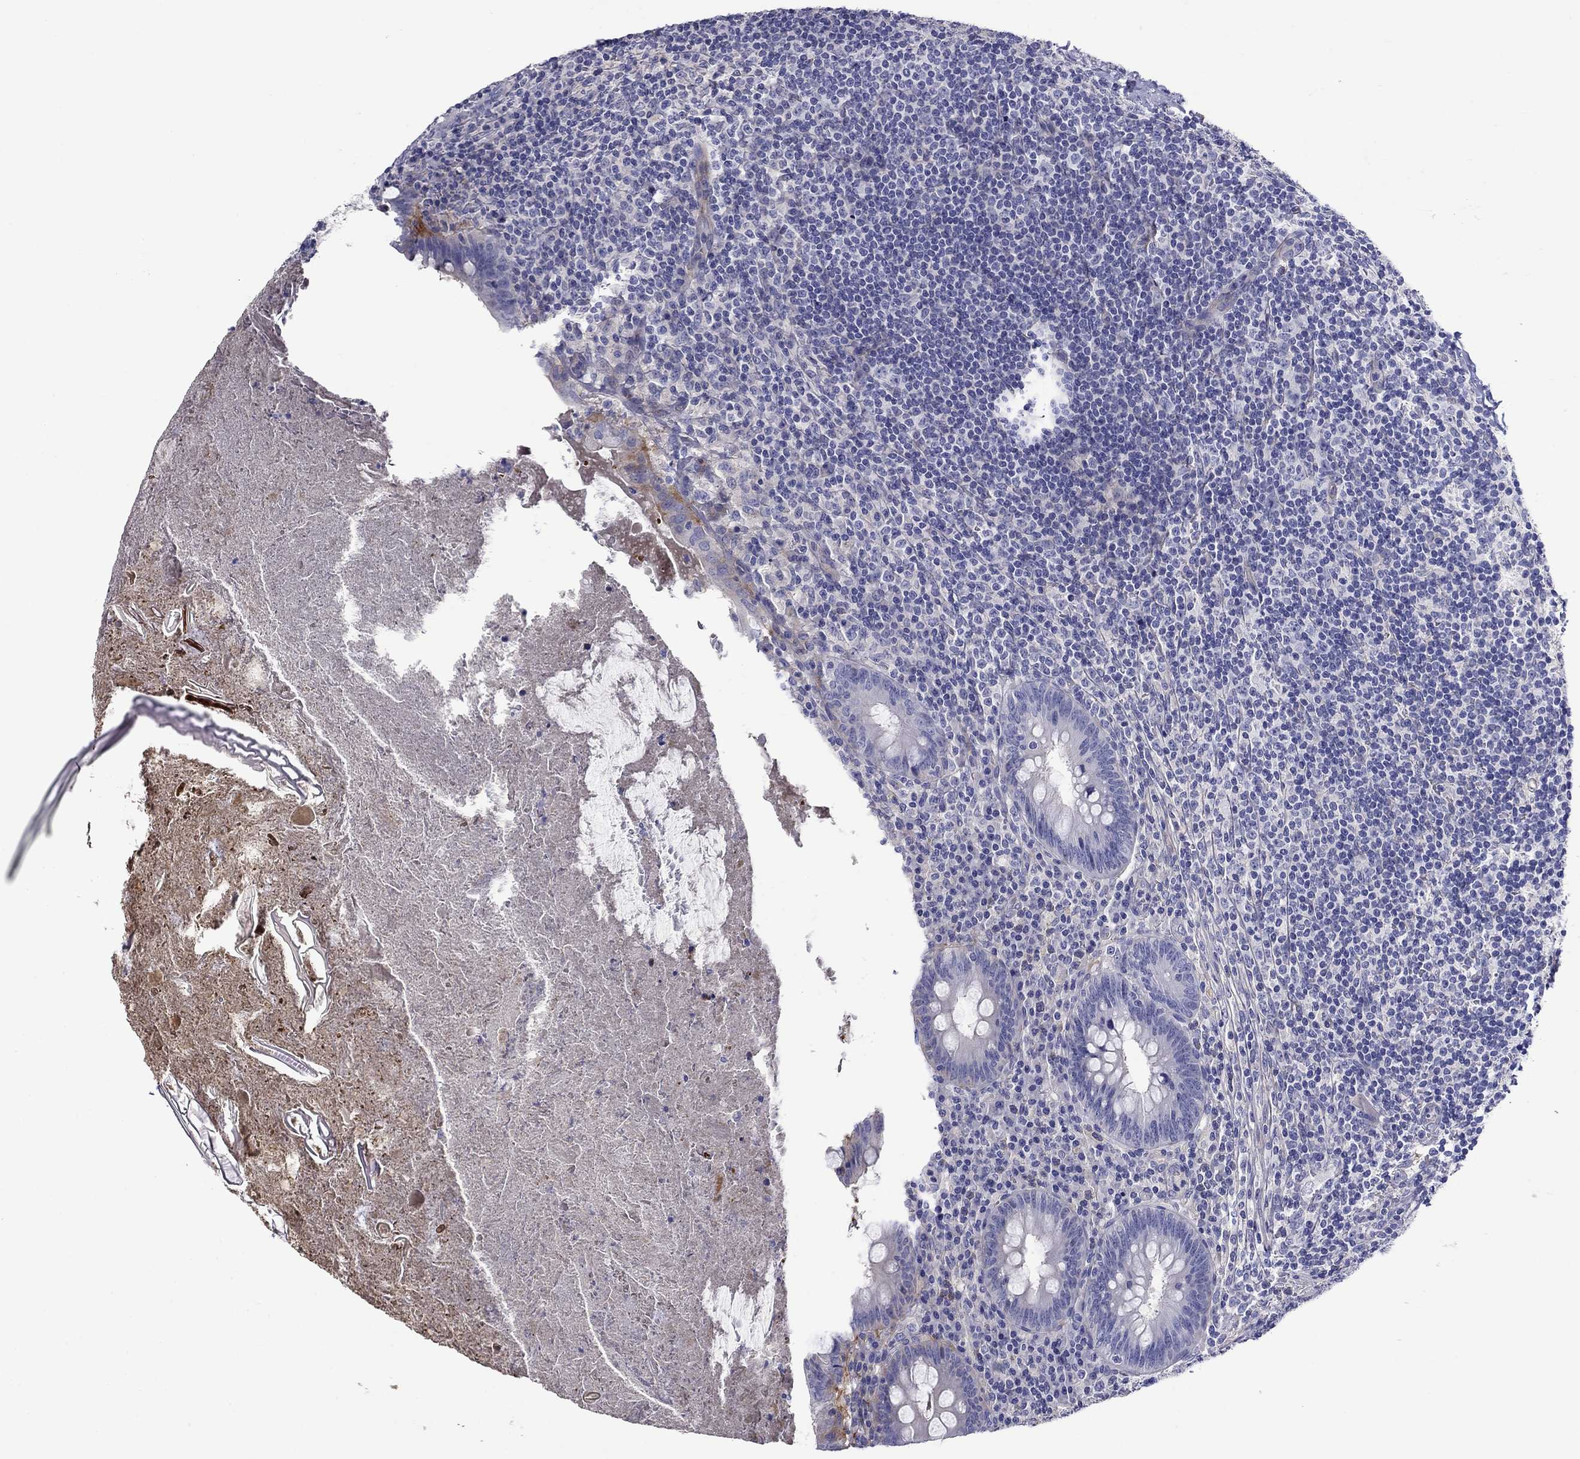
{"staining": {"intensity": "negative", "quantity": "none", "location": "none"}, "tissue": "appendix", "cell_type": "Glandular cells", "image_type": "normal", "snomed": [{"axis": "morphology", "description": "Normal tissue, NOS"}, {"axis": "topography", "description": "Appendix"}], "caption": "IHC histopathology image of normal appendix stained for a protein (brown), which reveals no positivity in glandular cells.", "gene": "CNDP1", "patient": {"sex": "male", "age": 47}}